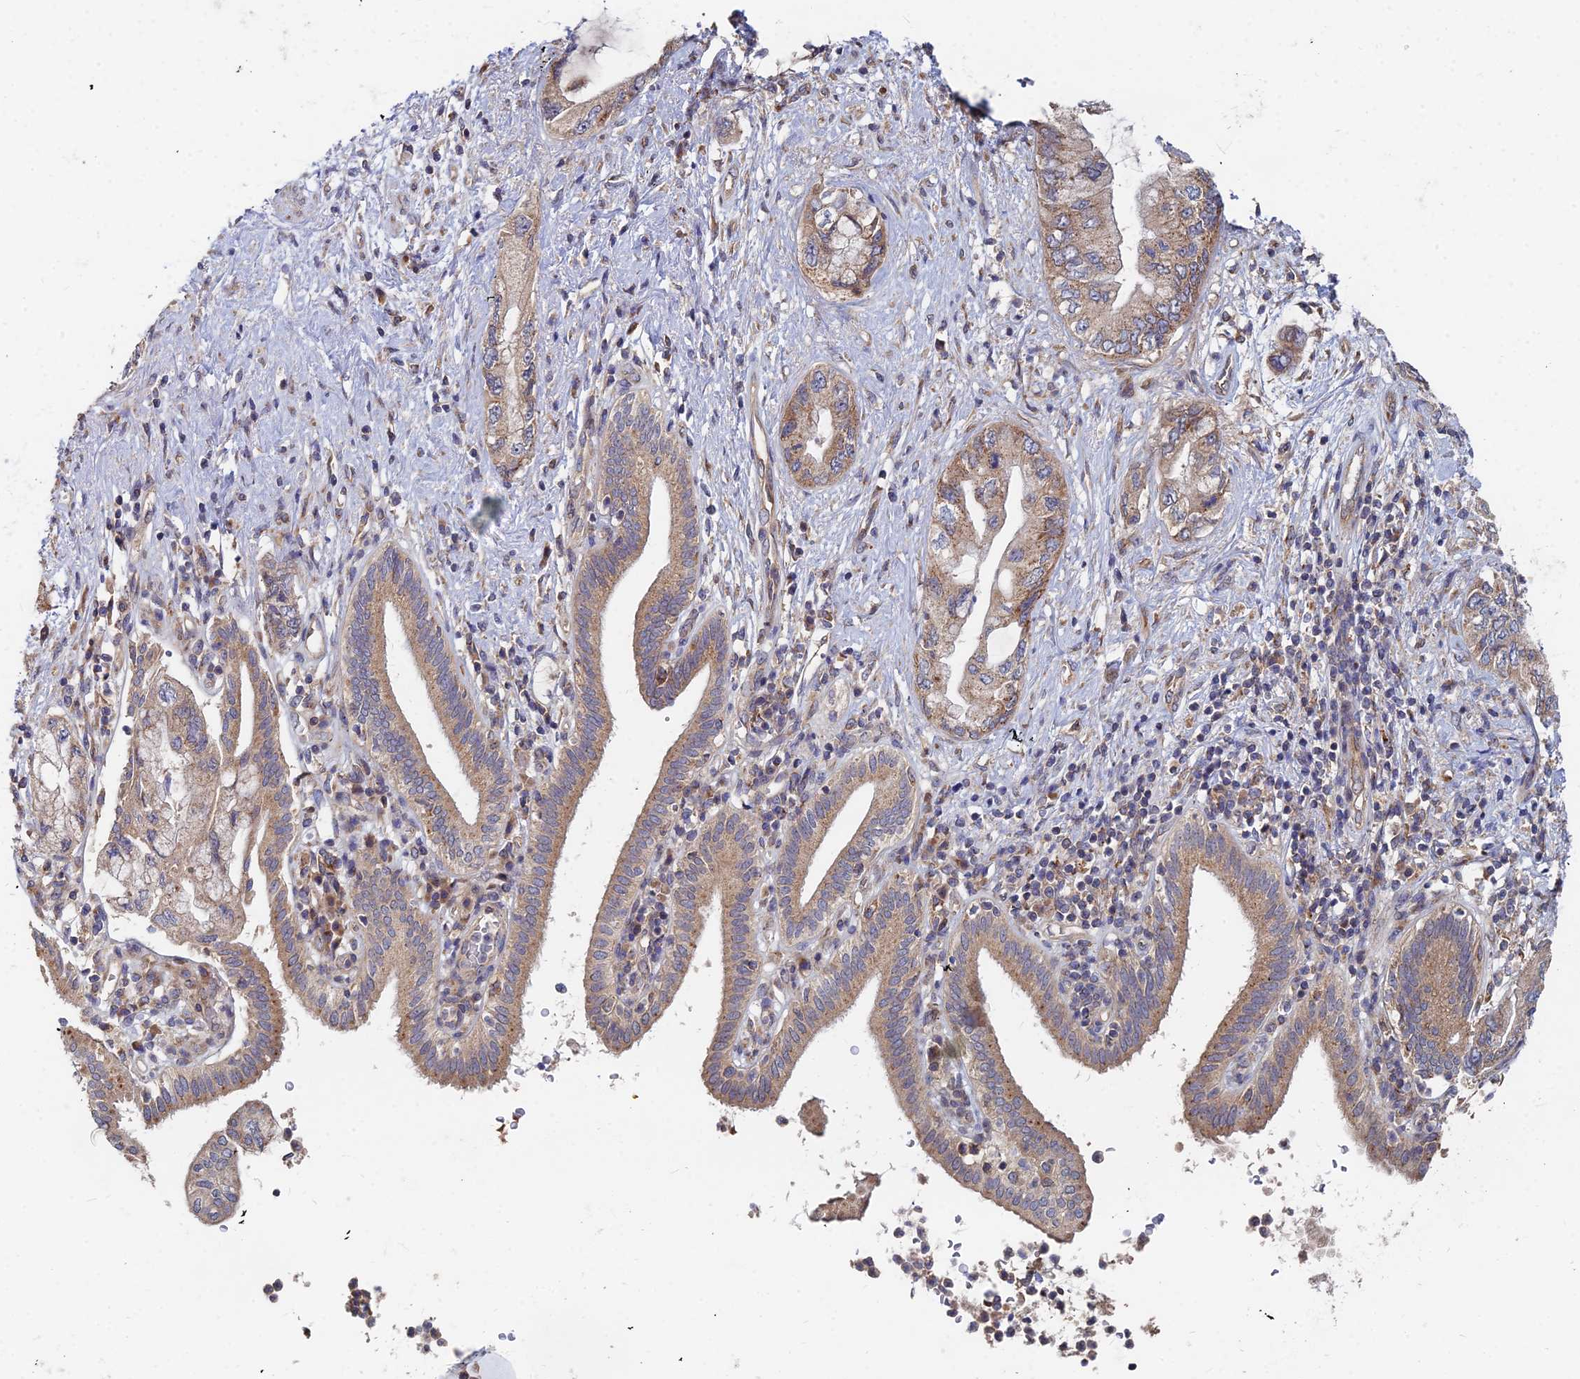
{"staining": {"intensity": "moderate", "quantity": ">75%", "location": "cytoplasmic/membranous"}, "tissue": "pancreatic cancer", "cell_type": "Tumor cells", "image_type": "cancer", "snomed": [{"axis": "morphology", "description": "Adenocarcinoma, NOS"}, {"axis": "topography", "description": "Pancreas"}], "caption": "Immunohistochemistry of pancreatic cancer reveals medium levels of moderate cytoplasmic/membranous staining in approximately >75% of tumor cells.", "gene": "CCZ1", "patient": {"sex": "female", "age": 73}}